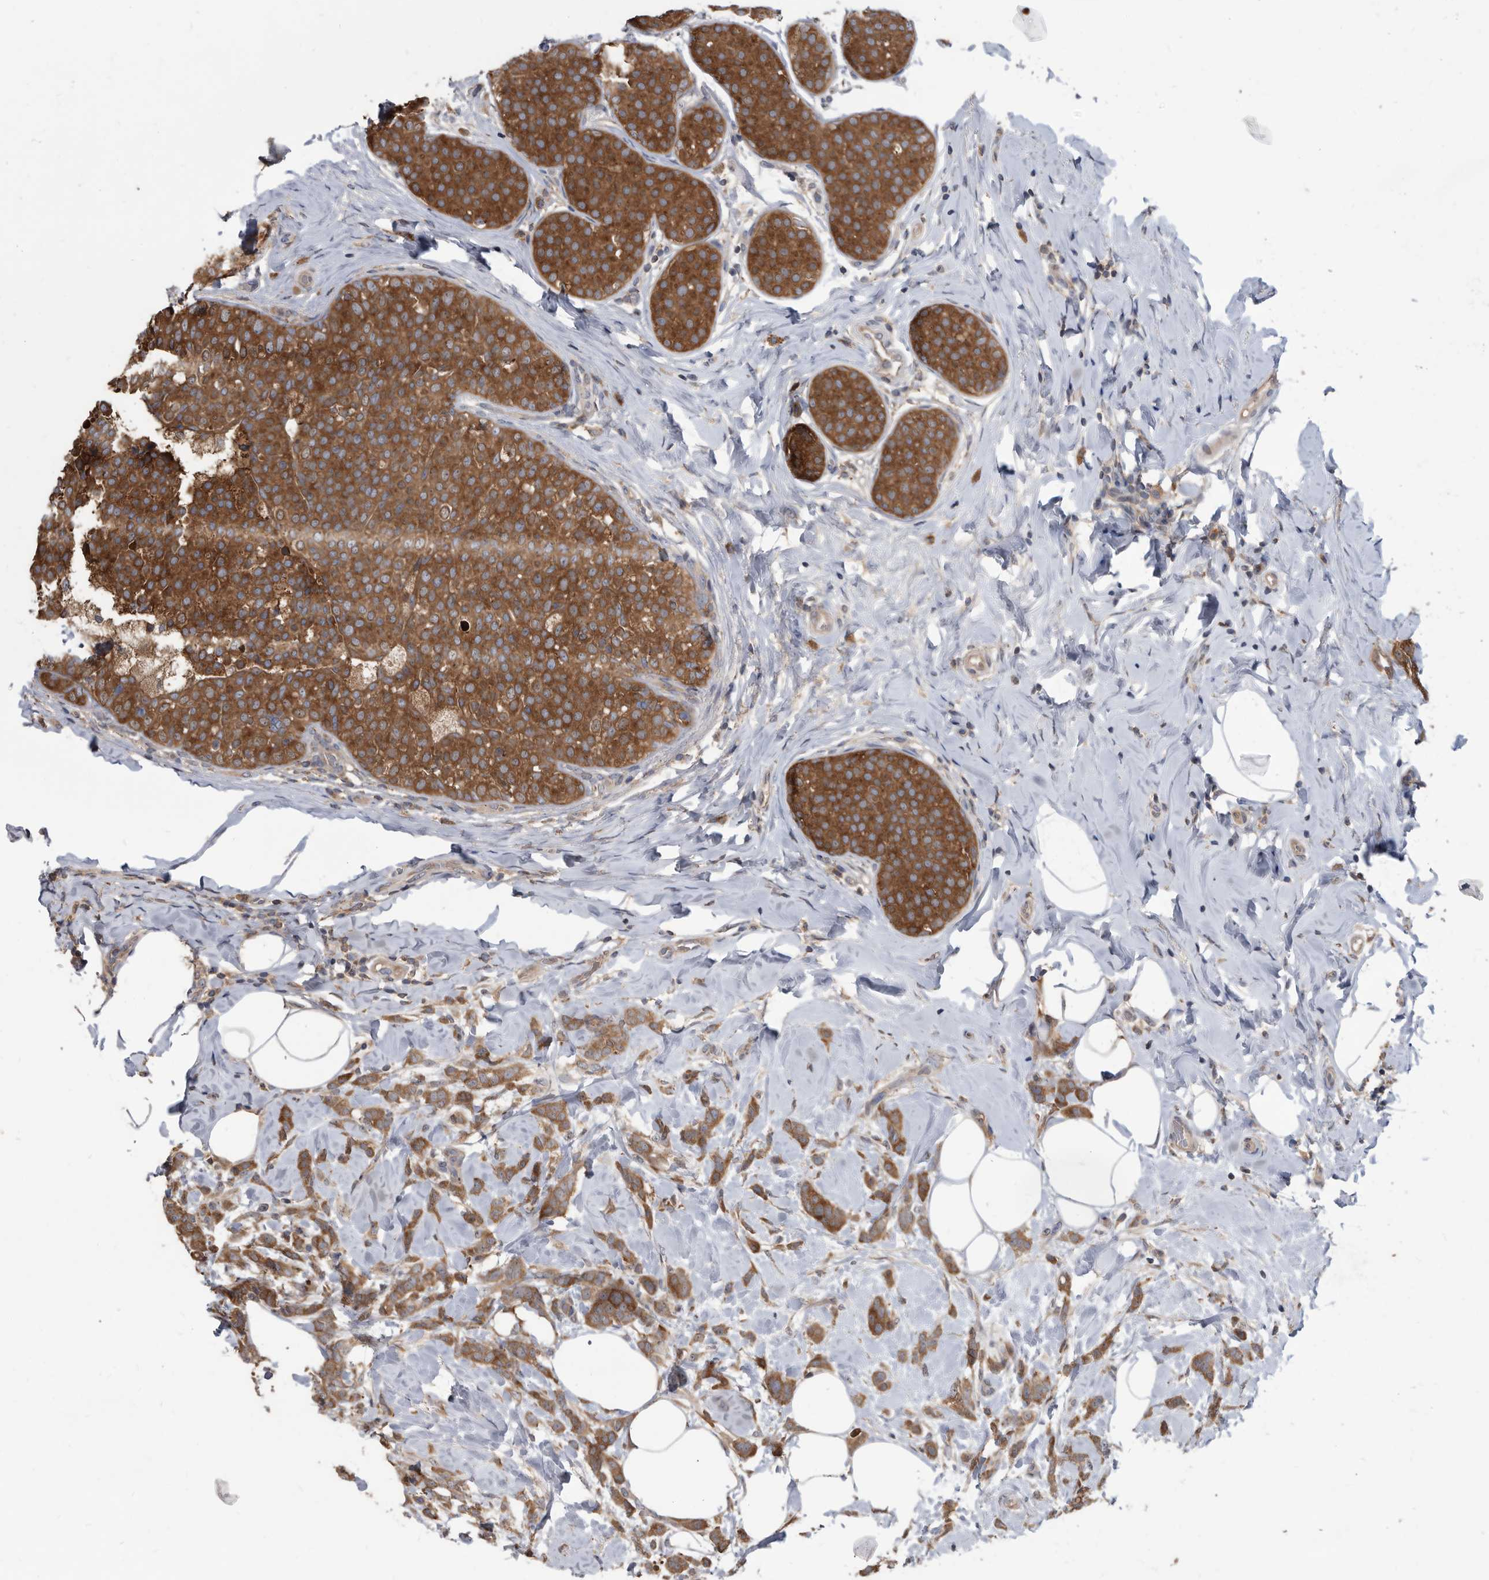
{"staining": {"intensity": "strong", "quantity": ">75%", "location": "cytoplasmic/membranous"}, "tissue": "breast cancer", "cell_type": "Tumor cells", "image_type": "cancer", "snomed": [{"axis": "morphology", "description": "Lobular carcinoma, in situ"}, {"axis": "morphology", "description": "Lobular carcinoma"}, {"axis": "topography", "description": "Breast"}], "caption": "An IHC photomicrograph of neoplastic tissue is shown. Protein staining in brown labels strong cytoplasmic/membranous positivity in lobular carcinoma in situ (breast) within tumor cells.", "gene": "APEH", "patient": {"sex": "female", "age": 41}}